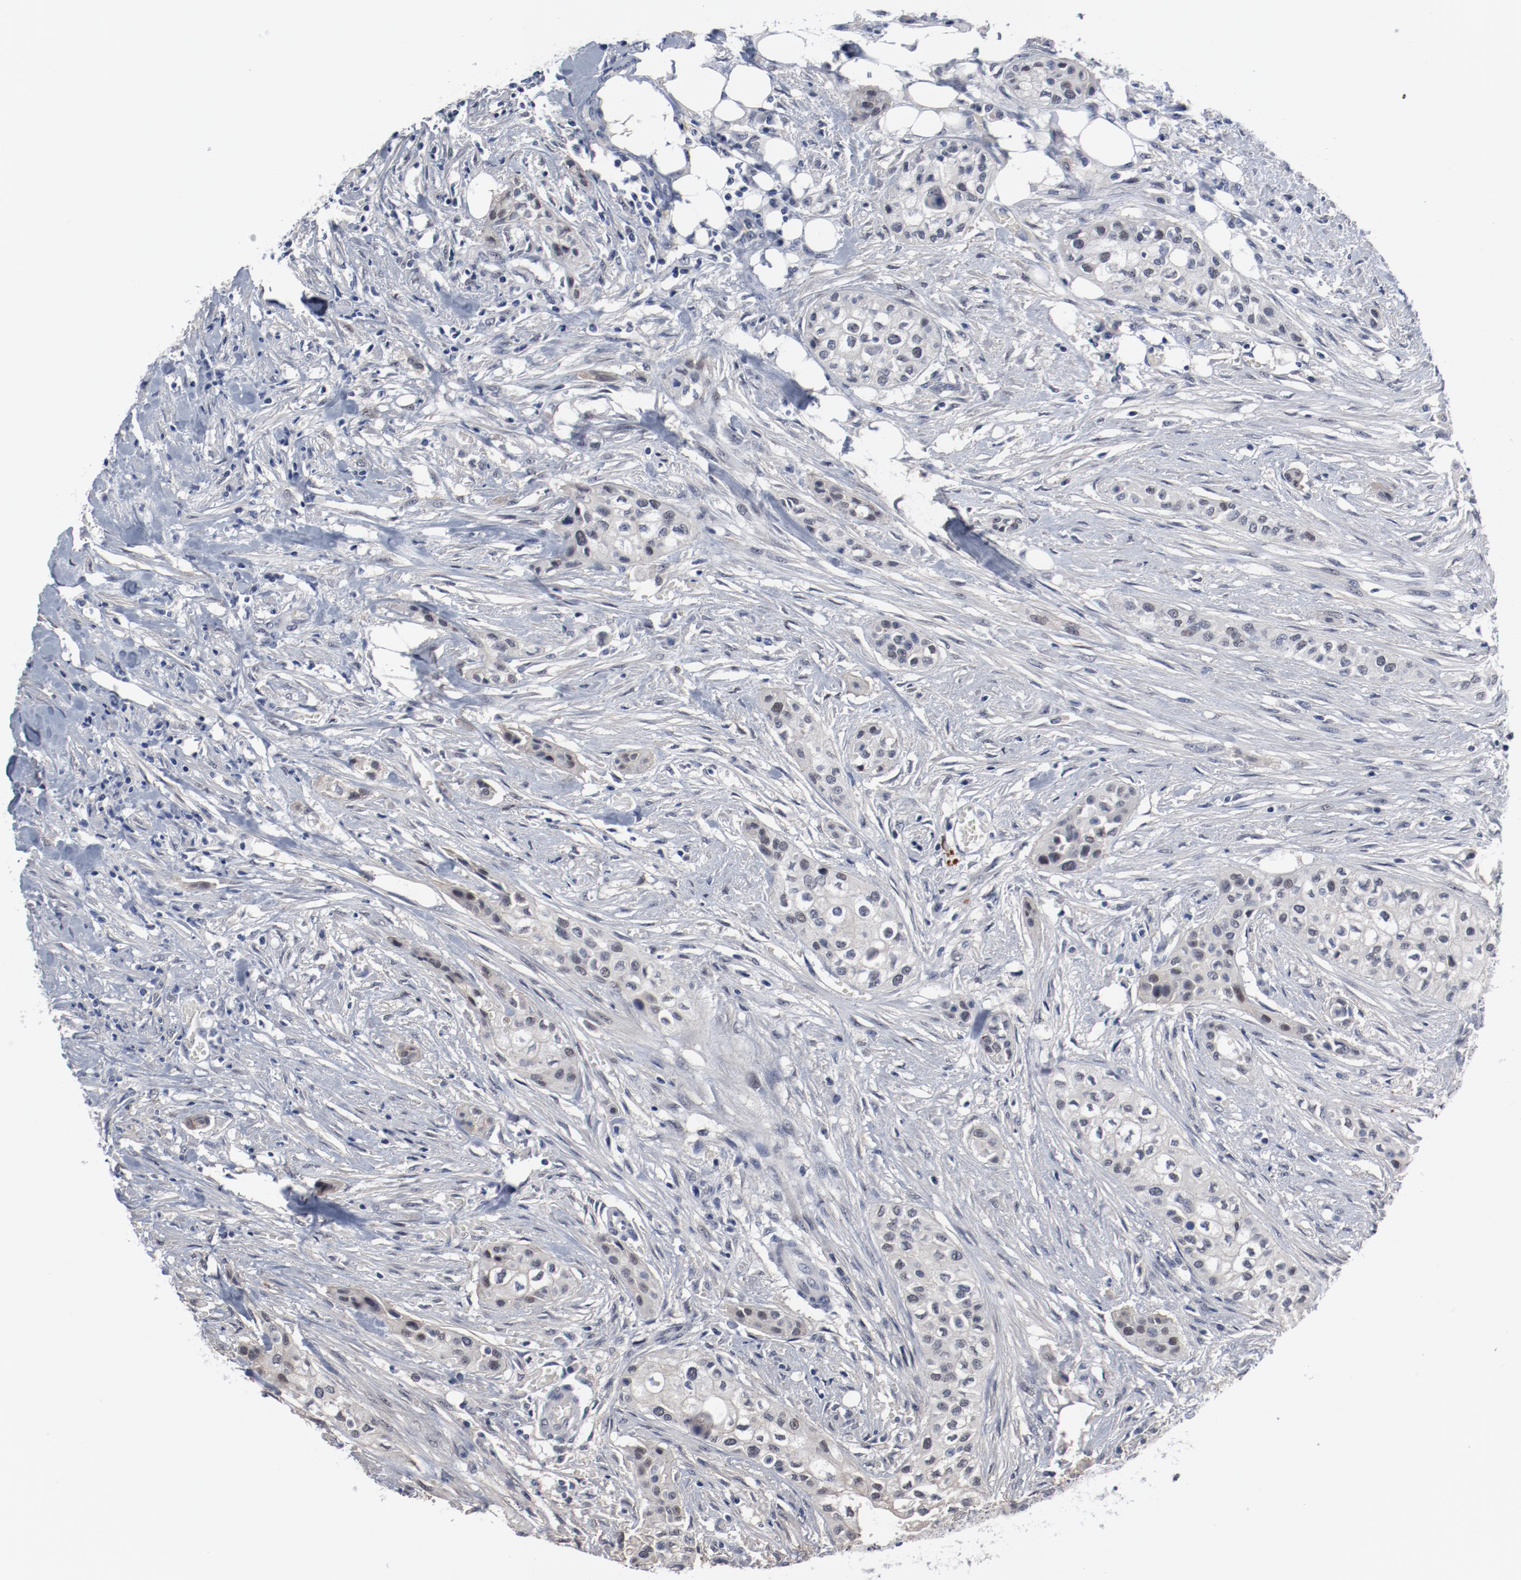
{"staining": {"intensity": "weak", "quantity": "<25%", "location": "nuclear"}, "tissue": "urothelial cancer", "cell_type": "Tumor cells", "image_type": "cancer", "snomed": [{"axis": "morphology", "description": "Urothelial carcinoma, High grade"}, {"axis": "topography", "description": "Urinary bladder"}], "caption": "The micrograph shows no staining of tumor cells in high-grade urothelial carcinoma. (Stains: DAB immunohistochemistry (IHC) with hematoxylin counter stain, Microscopy: brightfield microscopy at high magnification).", "gene": "ANKLE2", "patient": {"sex": "male", "age": 74}}